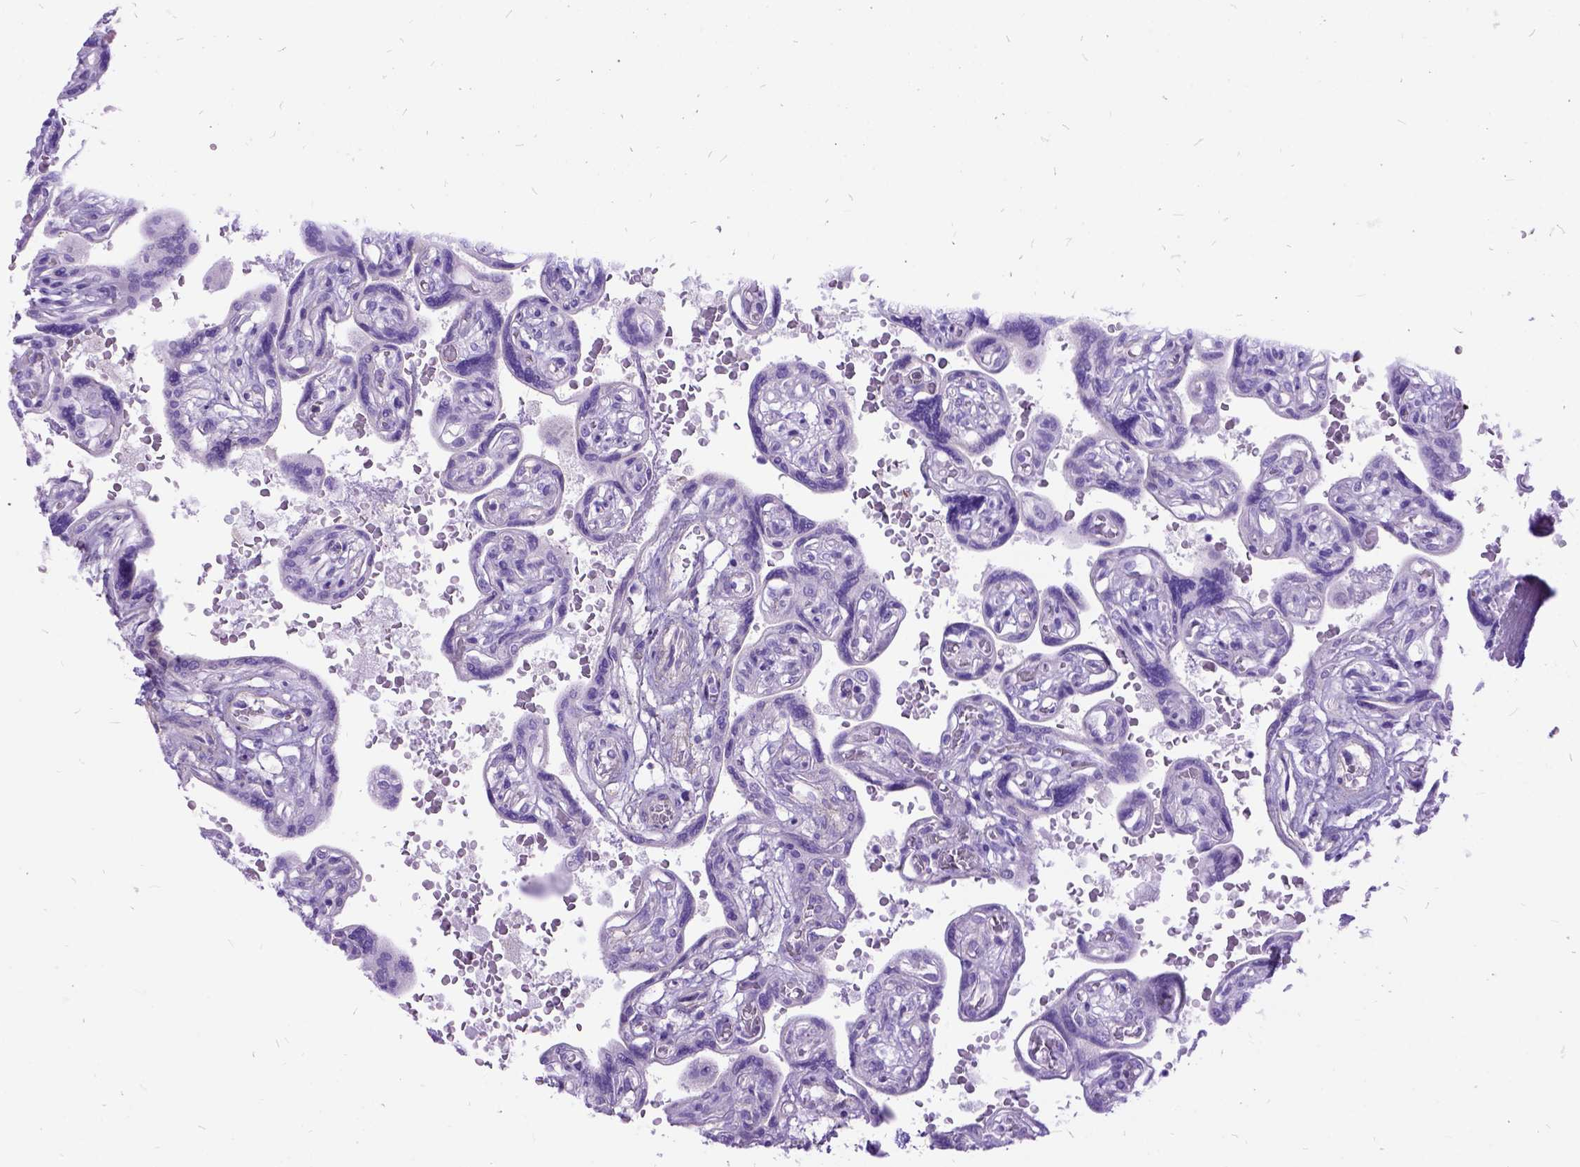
{"staining": {"intensity": "negative", "quantity": "none", "location": "none"}, "tissue": "placenta", "cell_type": "Decidual cells", "image_type": "normal", "snomed": [{"axis": "morphology", "description": "Normal tissue, NOS"}, {"axis": "topography", "description": "Placenta"}], "caption": "This is an IHC histopathology image of unremarkable placenta. There is no expression in decidual cells.", "gene": "ARL9", "patient": {"sex": "female", "age": 32}}